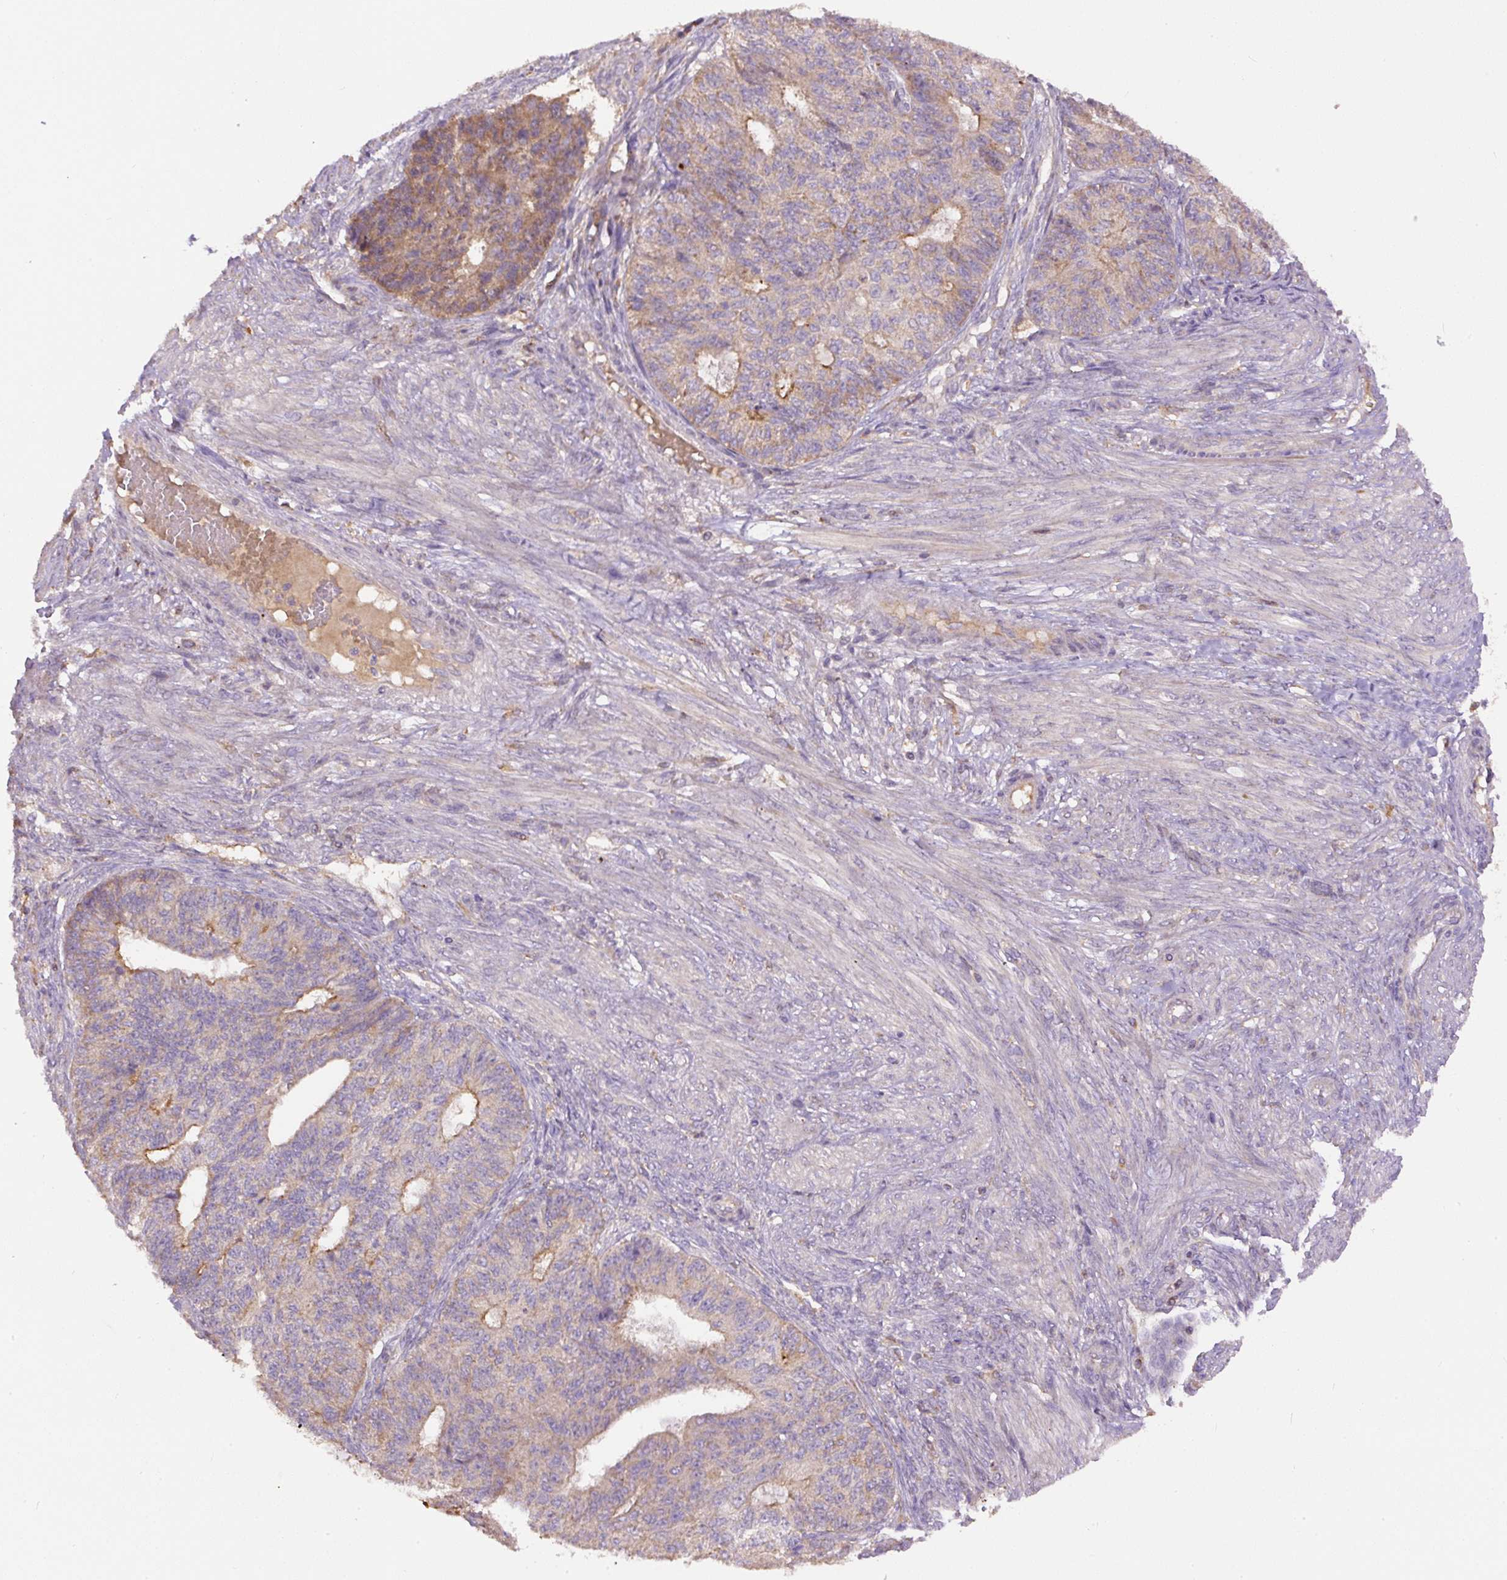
{"staining": {"intensity": "moderate", "quantity": "25%-75%", "location": "cytoplasmic/membranous"}, "tissue": "endometrial cancer", "cell_type": "Tumor cells", "image_type": "cancer", "snomed": [{"axis": "morphology", "description": "Adenocarcinoma, NOS"}, {"axis": "topography", "description": "Endometrium"}], "caption": "Adenocarcinoma (endometrial) stained with a brown dye reveals moderate cytoplasmic/membranous positive staining in approximately 25%-75% of tumor cells.", "gene": "DAPK1", "patient": {"sex": "female", "age": 32}}